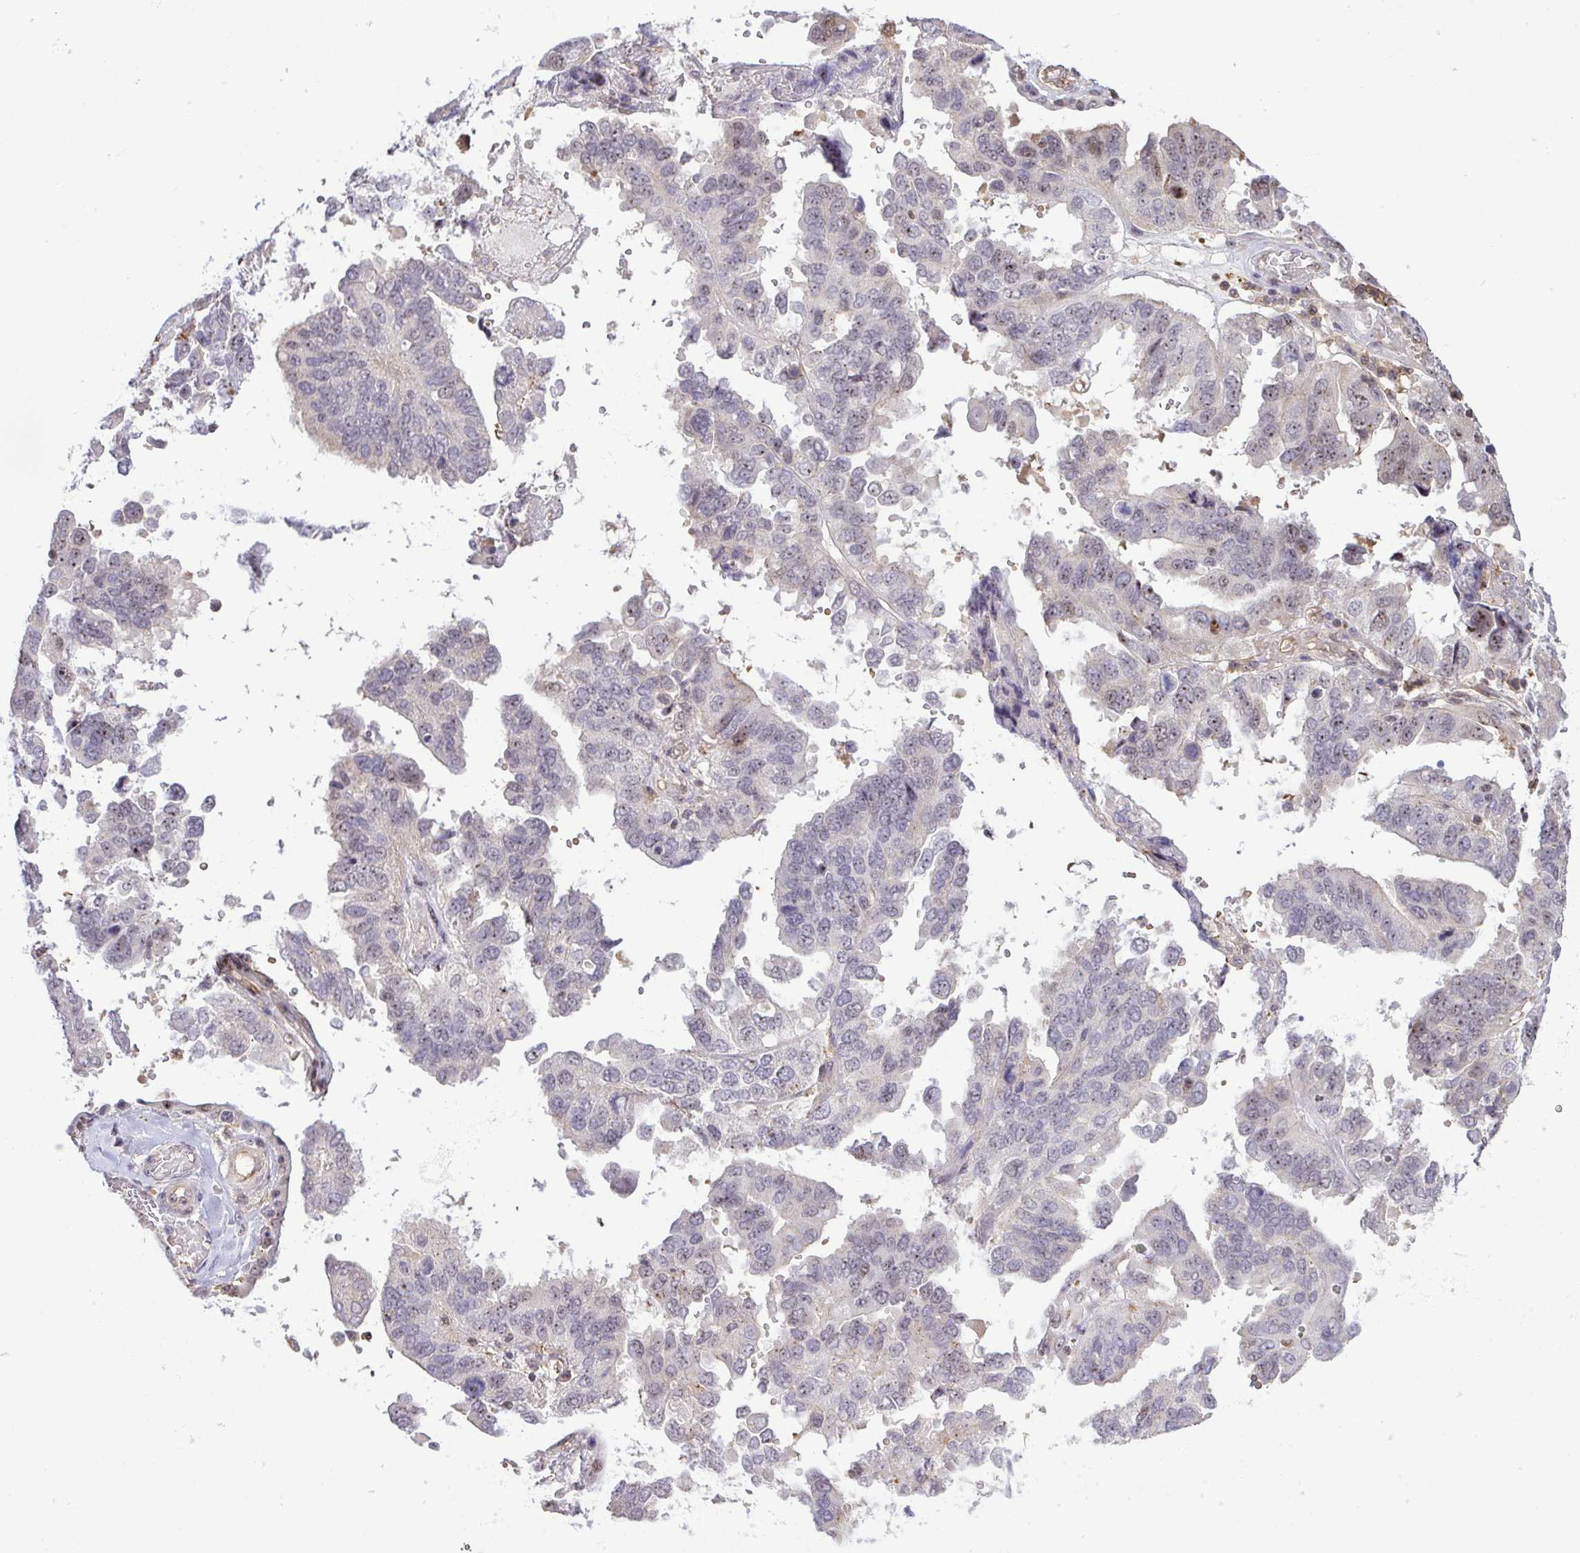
{"staining": {"intensity": "weak", "quantity": "<25%", "location": "nuclear"}, "tissue": "ovarian cancer", "cell_type": "Tumor cells", "image_type": "cancer", "snomed": [{"axis": "morphology", "description": "Cystadenocarcinoma, serous, NOS"}, {"axis": "topography", "description": "Ovary"}], "caption": "An image of human ovarian cancer is negative for staining in tumor cells.", "gene": "RSL24D1", "patient": {"sex": "female", "age": 79}}